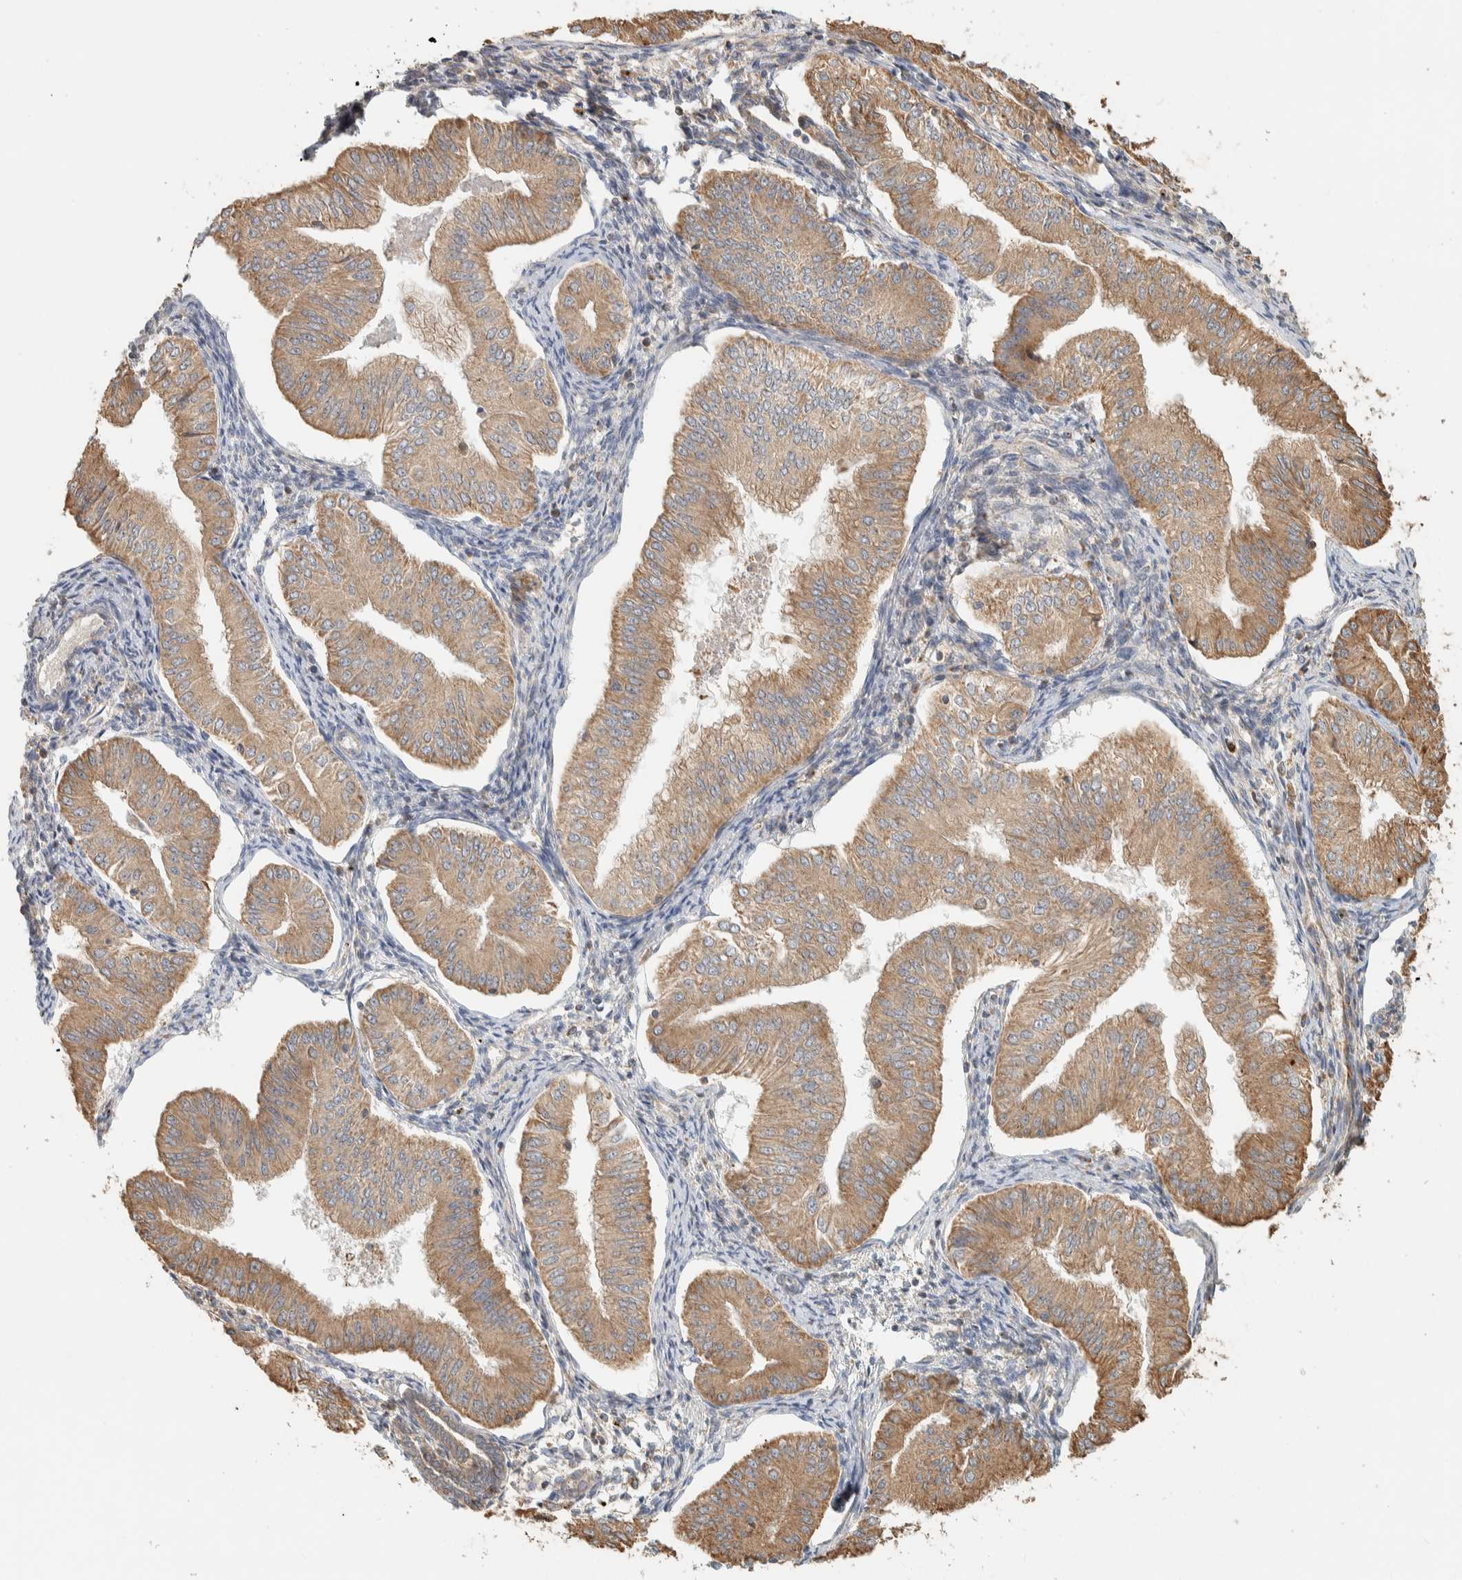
{"staining": {"intensity": "moderate", "quantity": ">75%", "location": "cytoplasmic/membranous"}, "tissue": "endometrial cancer", "cell_type": "Tumor cells", "image_type": "cancer", "snomed": [{"axis": "morphology", "description": "Normal tissue, NOS"}, {"axis": "morphology", "description": "Adenocarcinoma, NOS"}, {"axis": "topography", "description": "Endometrium"}], "caption": "Tumor cells exhibit moderate cytoplasmic/membranous positivity in about >75% of cells in adenocarcinoma (endometrial).", "gene": "RAB11FIP1", "patient": {"sex": "female", "age": 53}}